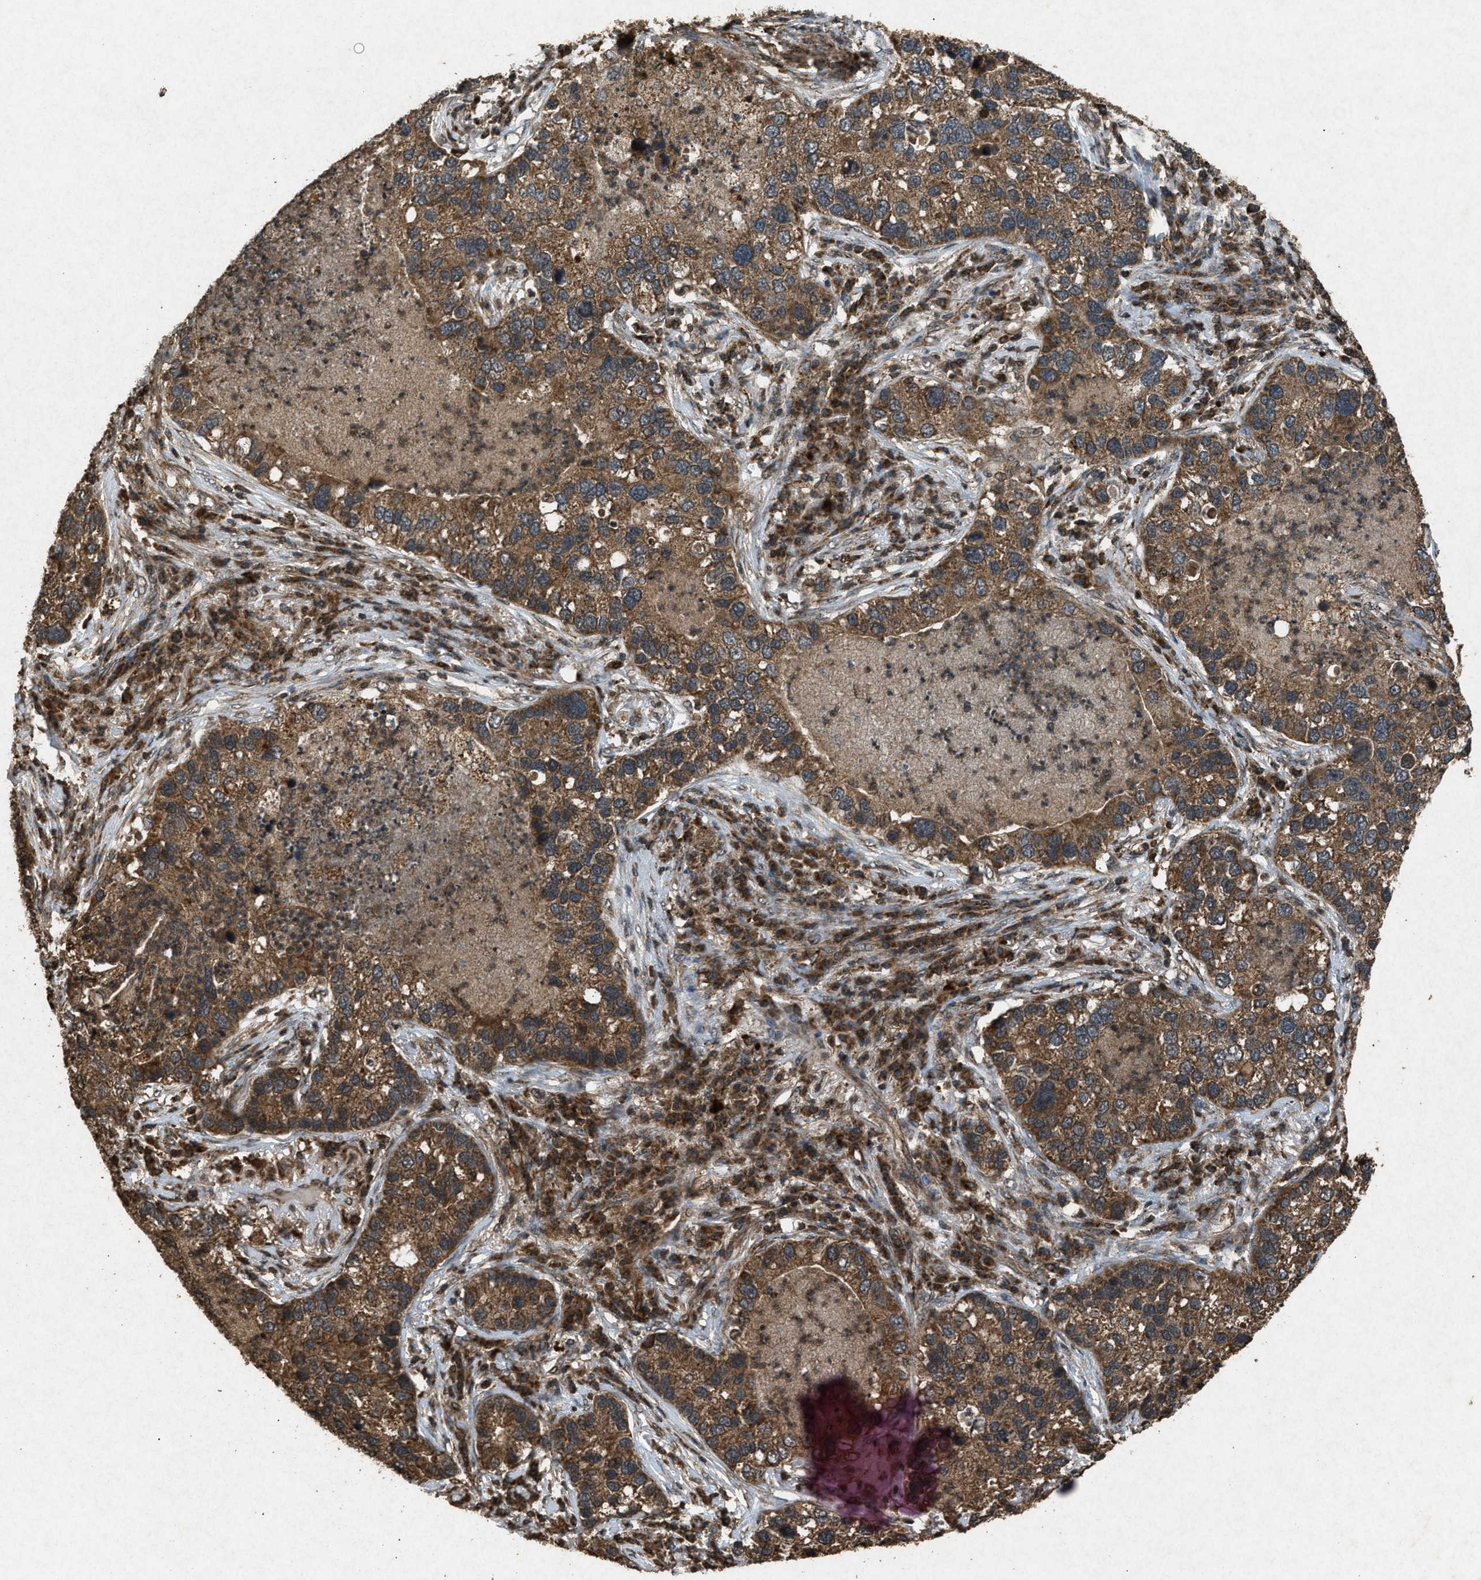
{"staining": {"intensity": "moderate", "quantity": ">75%", "location": "cytoplasmic/membranous"}, "tissue": "lung cancer", "cell_type": "Tumor cells", "image_type": "cancer", "snomed": [{"axis": "morphology", "description": "Normal tissue, NOS"}, {"axis": "morphology", "description": "Adenocarcinoma, NOS"}, {"axis": "topography", "description": "Bronchus"}, {"axis": "topography", "description": "Lung"}], "caption": "Tumor cells show medium levels of moderate cytoplasmic/membranous staining in about >75% of cells in adenocarcinoma (lung).", "gene": "OAS1", "patient": {"sex": "male", "age": 54}}